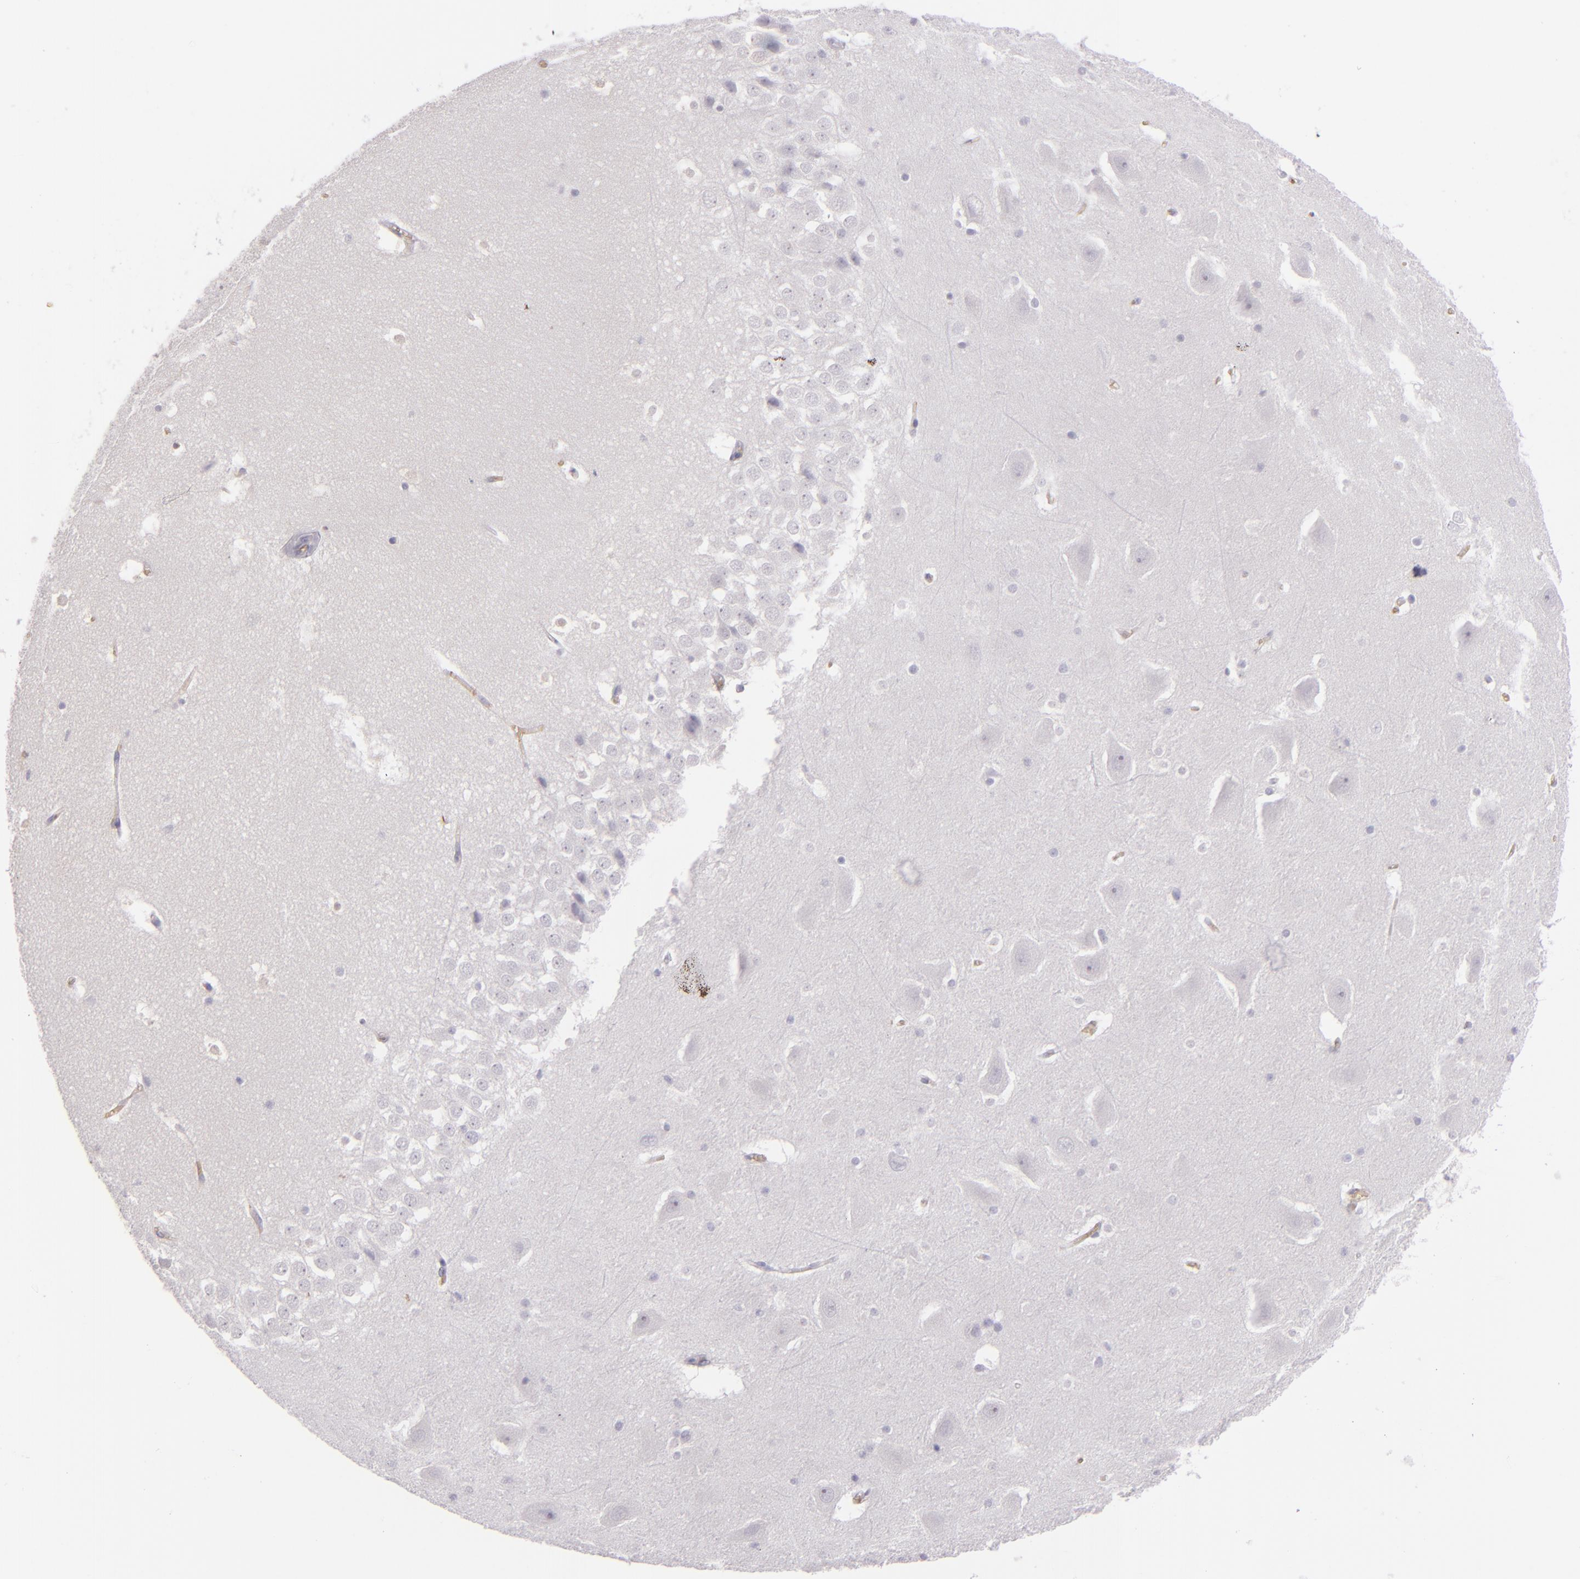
{"staining": {"intensity": "negative", "quantity": "none", "location": "none"}, "tissue": "hippocampus", "cell_type": "Glial cells", "image_type": "normal", "snomed": [{"axis": "morphology", "description": "Normal tissue, NOS"}, {"axis": "topography", "description": "Hippocampus"}], "caption": "The micrograph displays no staining of glial cells in unremarkable hippocampus.", "gene": "ACE", "patient": {"sex": "male", "age": 45}}